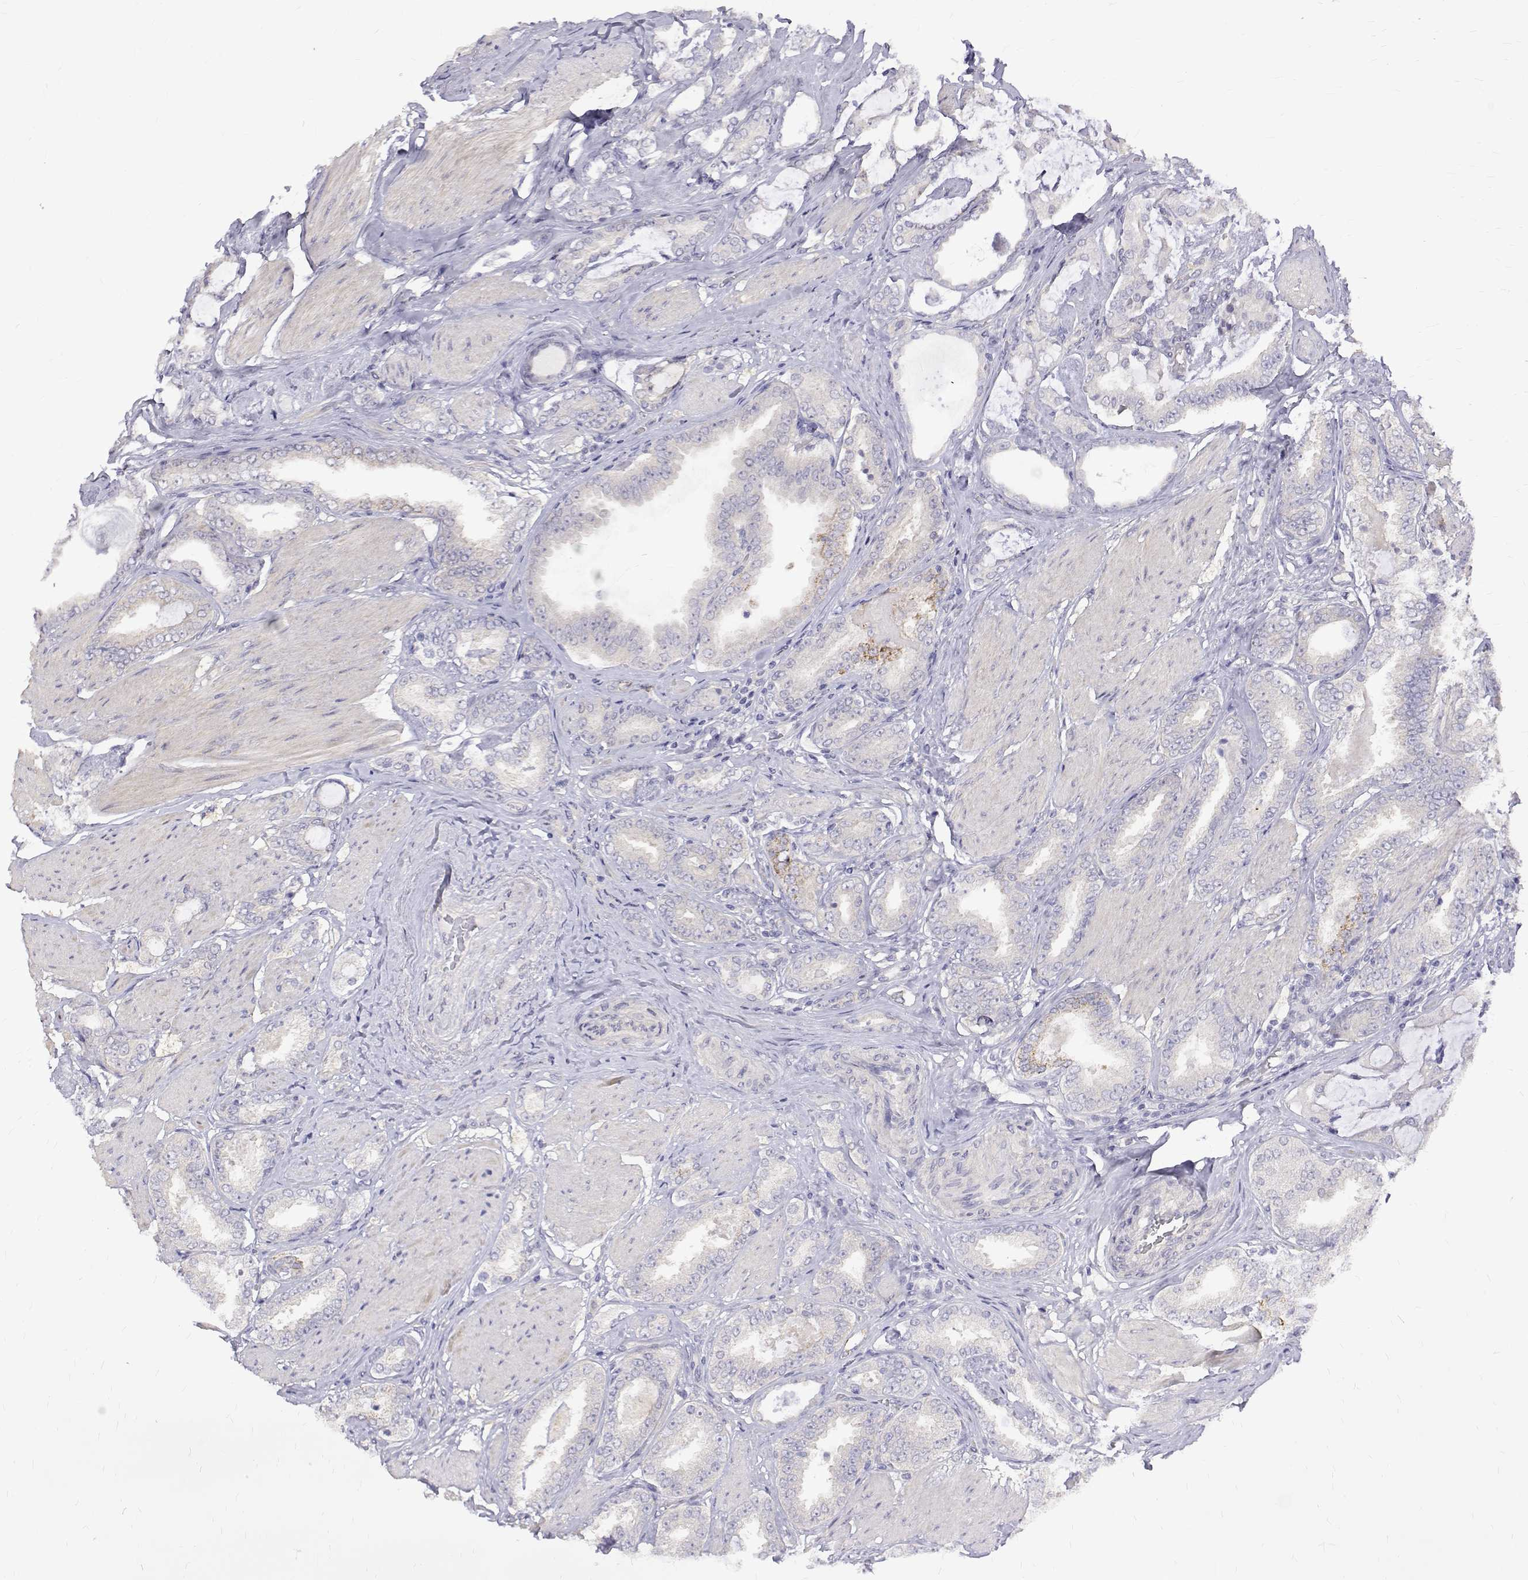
{"staining": {"intensity": "negative", "quantity": "none", "location": "none"}, "tissue": "prostate cancer", "cell_type": "Tumor cells", "image_type": "cancer", "snomed": [{"axis": "morphology", "description": "Adenocarcinoma, High grade"}, {"axis": "topography", "description": "Prostate"}], "caption": "Immunohistochemical staining of human adenocarcinoma (high-grade) (prostate) reveals no significant positivity in tumor cells. The staining is performed using DAB brown chromogen with nuclei counter-stained in using hematoxylin.", "gene": "PADI1", "patient": {"sex": "male", "age": 63}}